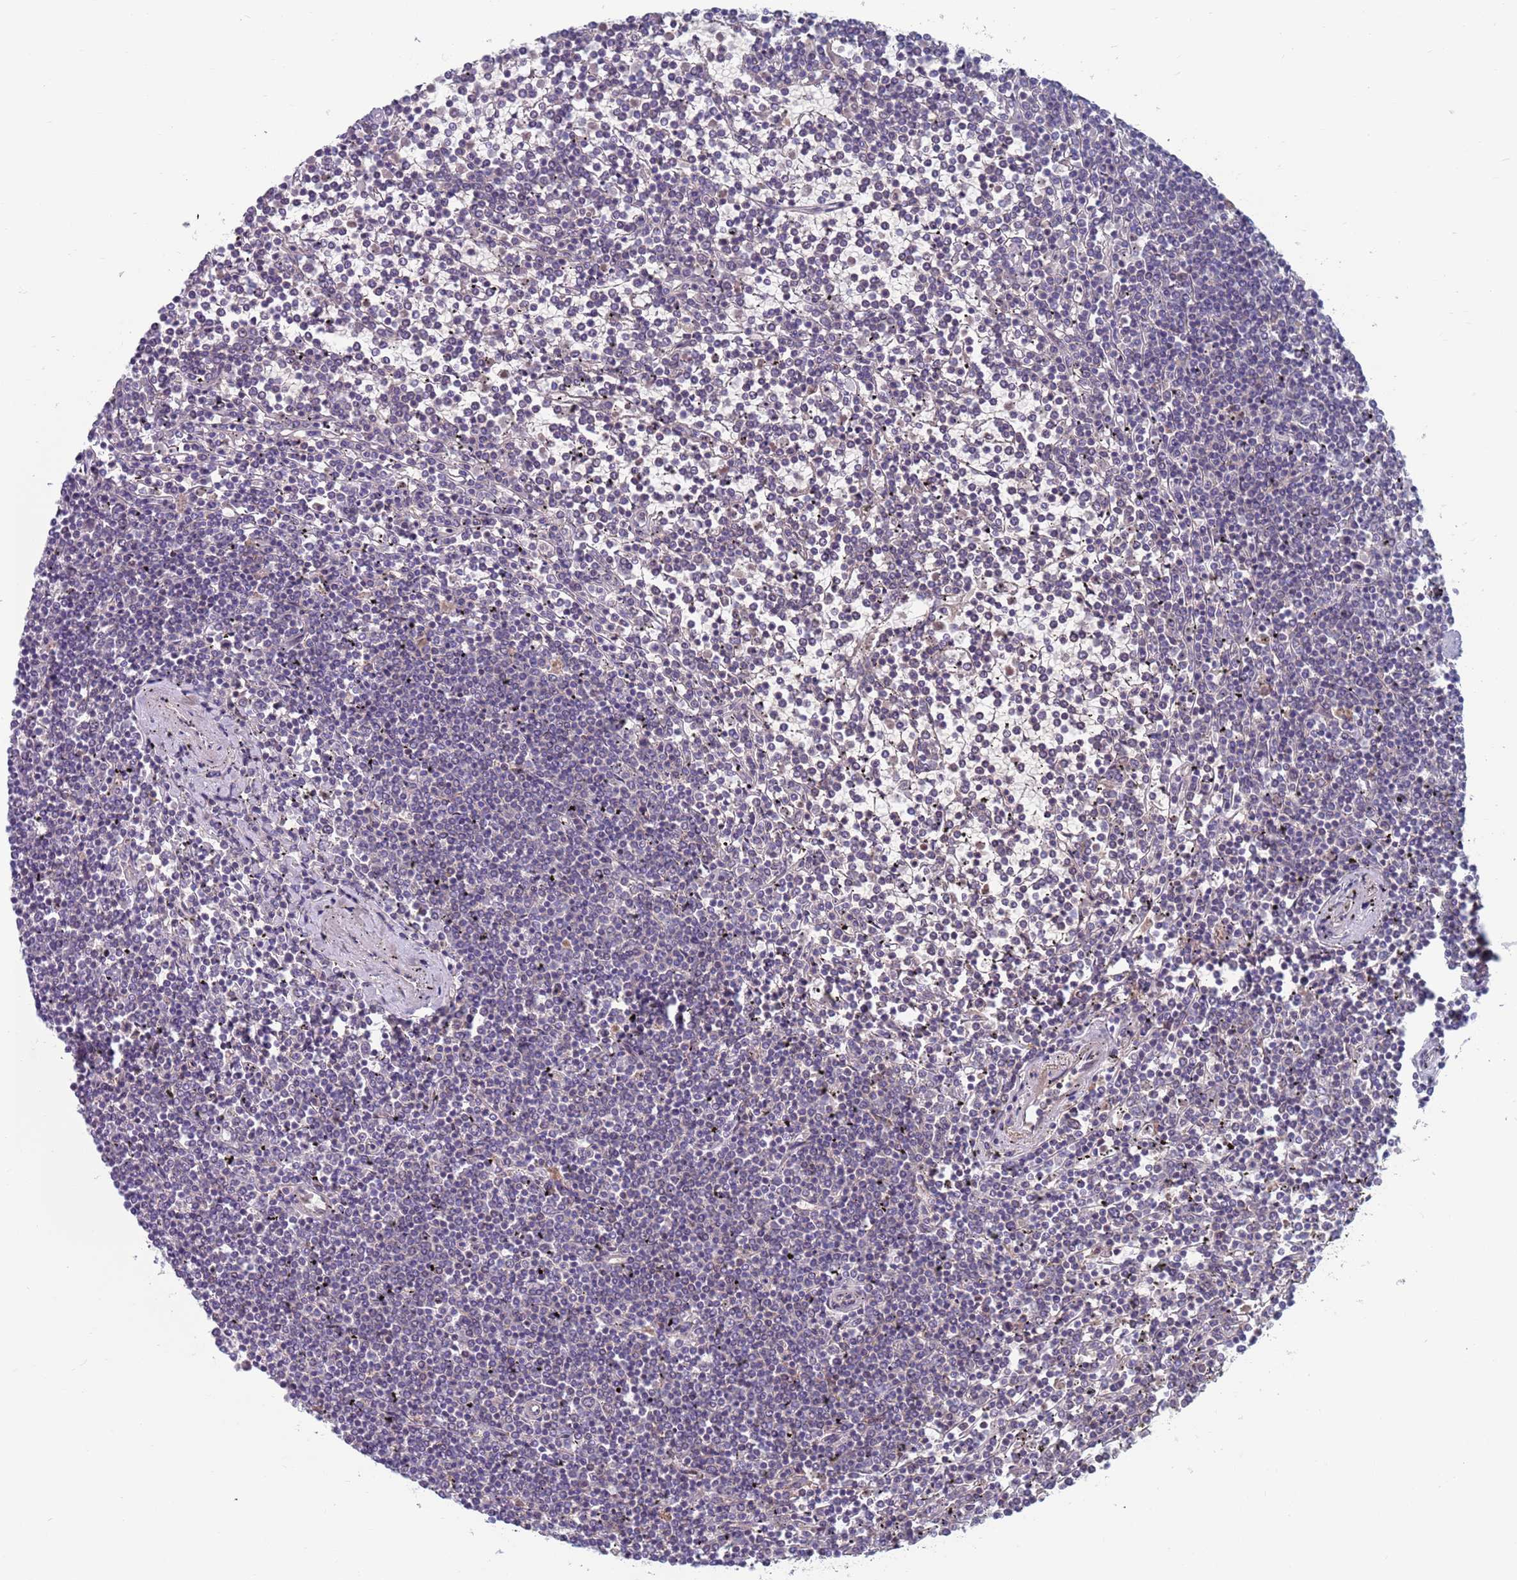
{"staining": {"intensity": "negative", "quantity": "none", "location": "none"}, "tissue": "lymphoma", "cell_type": "Tumor cells", "image_type": "cancer", "snomed": [{"axis": "morphology", "description": "Malignant lymphoma, non-Hodgkin's type, Low grade"}, {"axis": "topography", "description": "Spleen"}], "caption": "Tumor cells are negative for protein expression in human lymphoma.", "gene": "CHCHD6", "patient": {"sex": "female", "age": 19}}